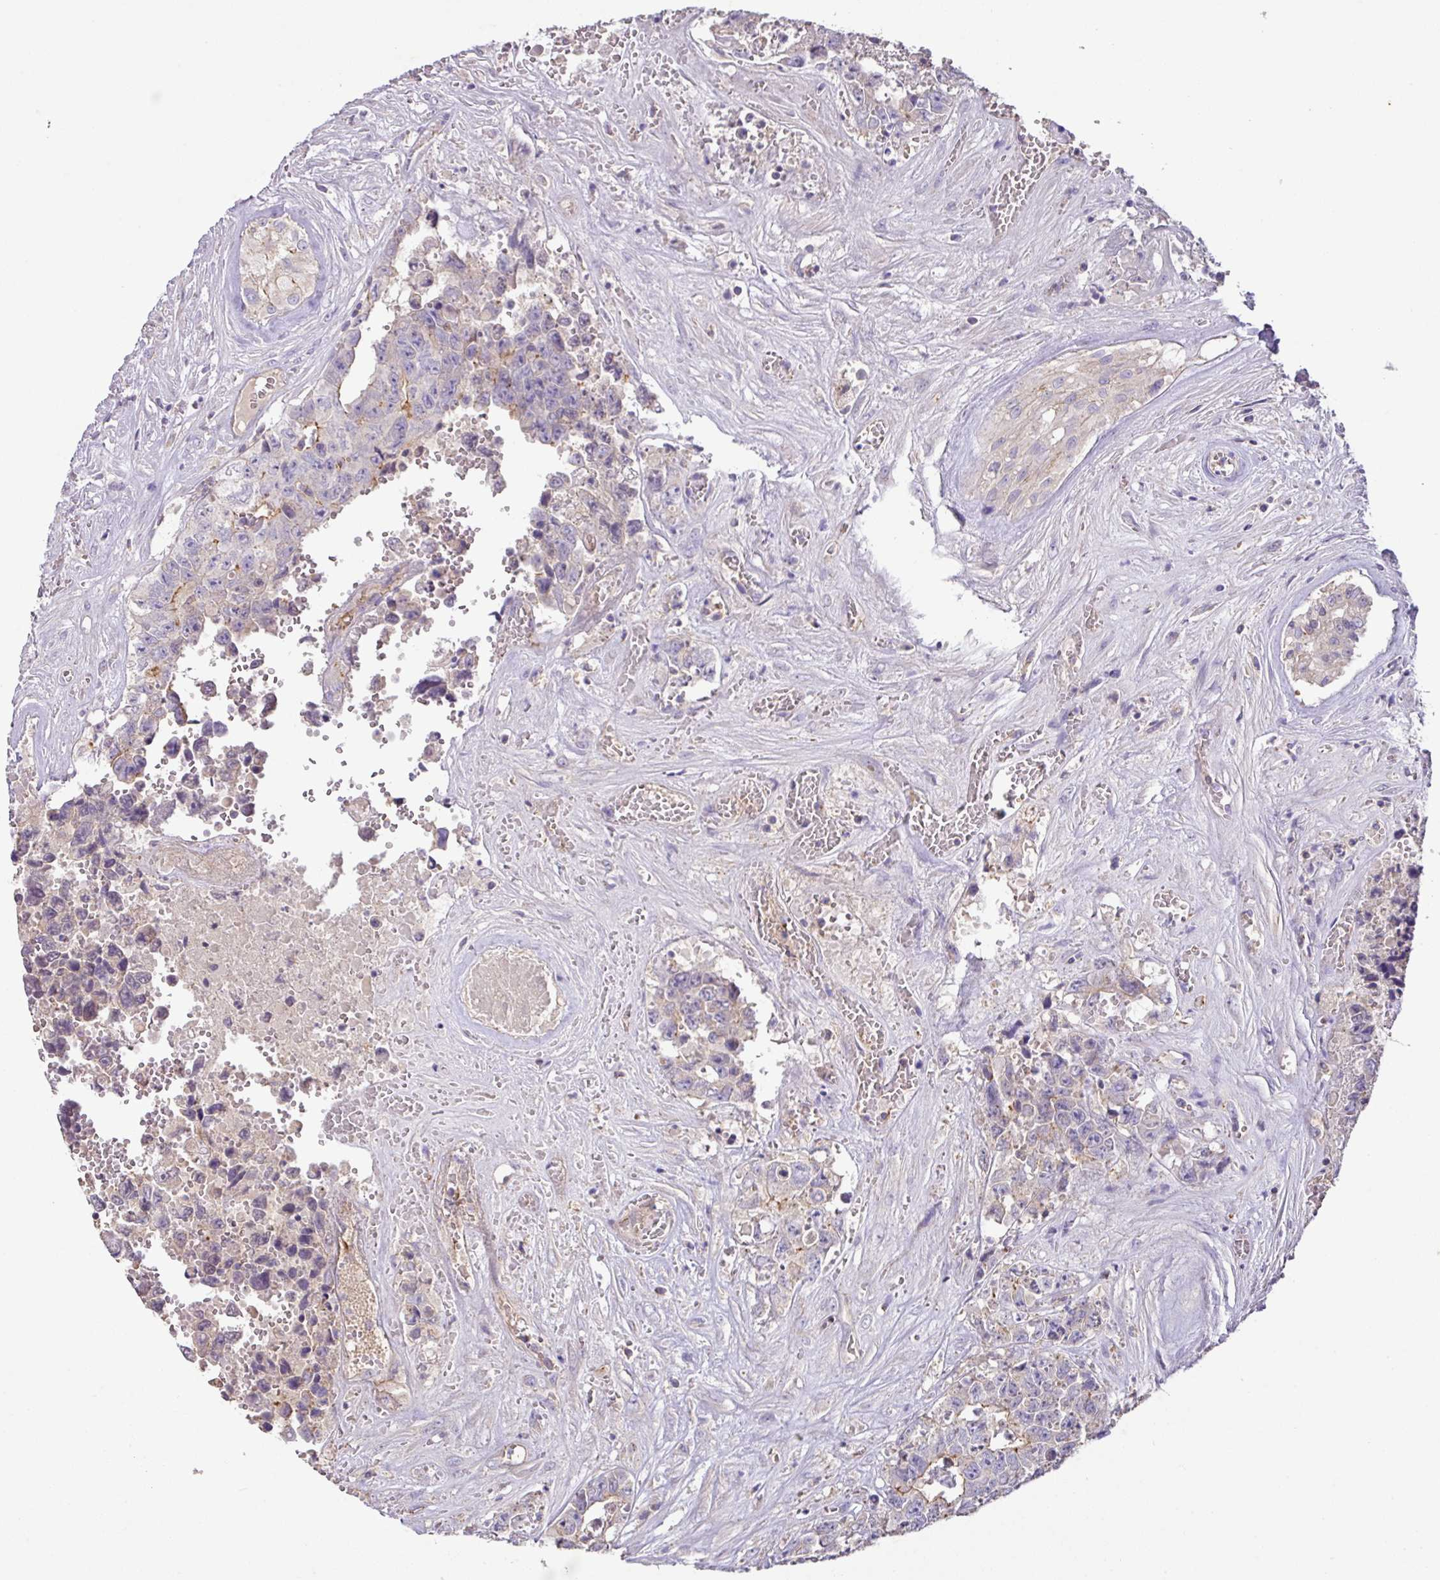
{"staining": {"intensity": "moderate", "quantity": "<25%", "location": "cytoplasmic/membranous"}, "tissue": "testis cancer", "cell_type": "Tumor cells", "image_type": "cancer", "snomed": [{"axis": "morphology", "description": "Normal tissue, NOS"}, {"axis": "morphology", "description": "Carcinoma, Embryonal, NOS"}, {"axis": "topography", "description": "Testis"}, {"axis": "topography", "description": "Epididymis"}], "caption": "Testis cancer stained with immunohistochemistry (IHC) reveals moderate cytoplasmic/membranous staining in about <25% of tumor cells.", "gene": "AGR3", "patient": {"sex": "male", "age": 25}}